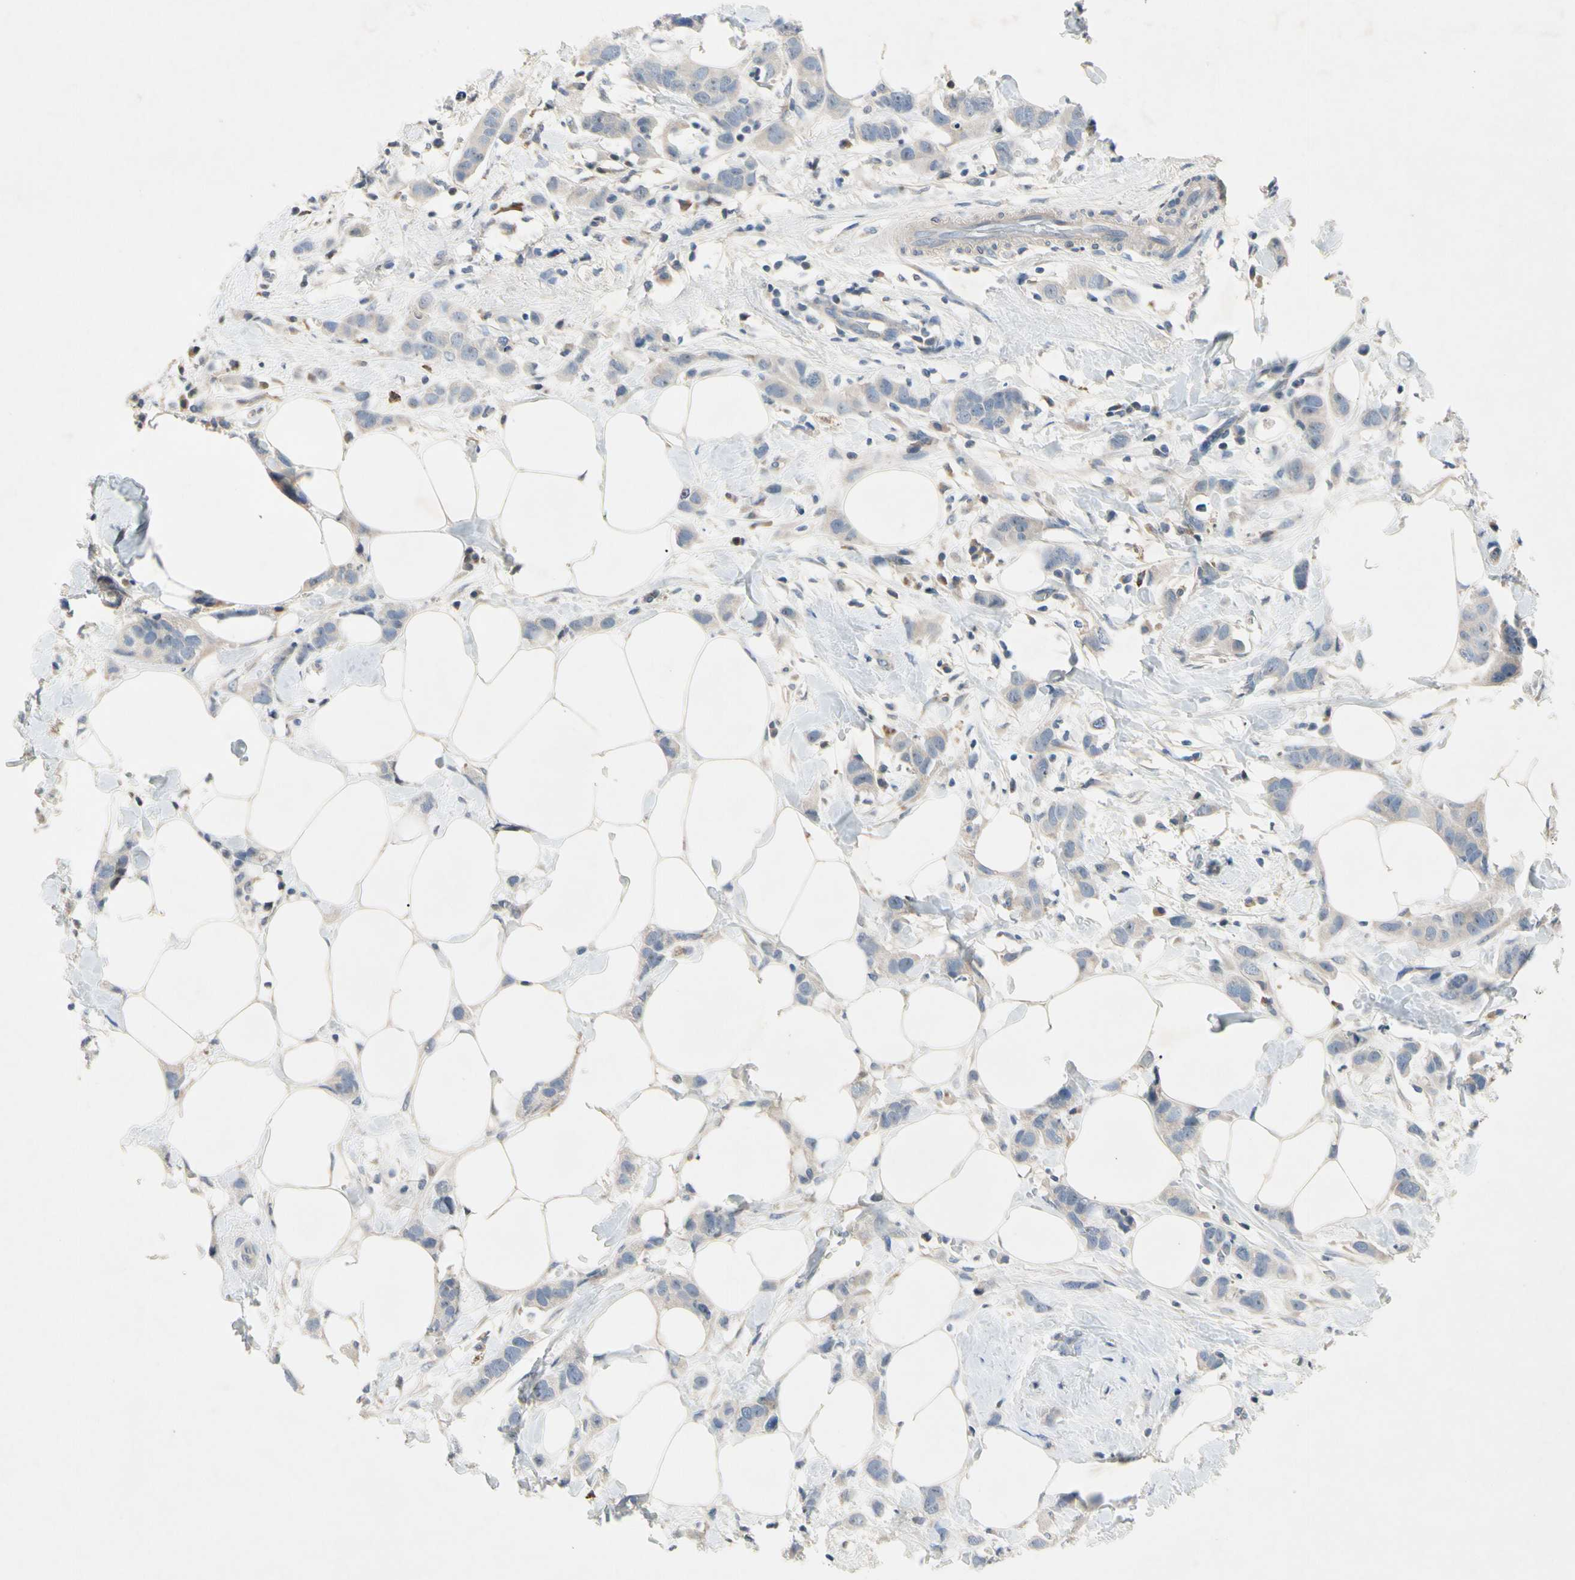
{"staining": {"intensity": "negative", "quantity": "none", "location": "none"}, "tissue": "breast cancer", "cell_type": "Tumor cells", "image_type": "cancer", "snomed": [{"axis": "morphology", "description": "Normal tissue, NOS"}, {"axis": "morphology", "description": "Duct carcinoma"}, {"axis": "topography", "description": "Breast"}], "caption": "This is an immunohistochemistry (IHC) histopathology image of breast cancer. There is no expression in tumor cells.", "gene": "GAS6", "patient": {"sex": "female", "age": 50}}